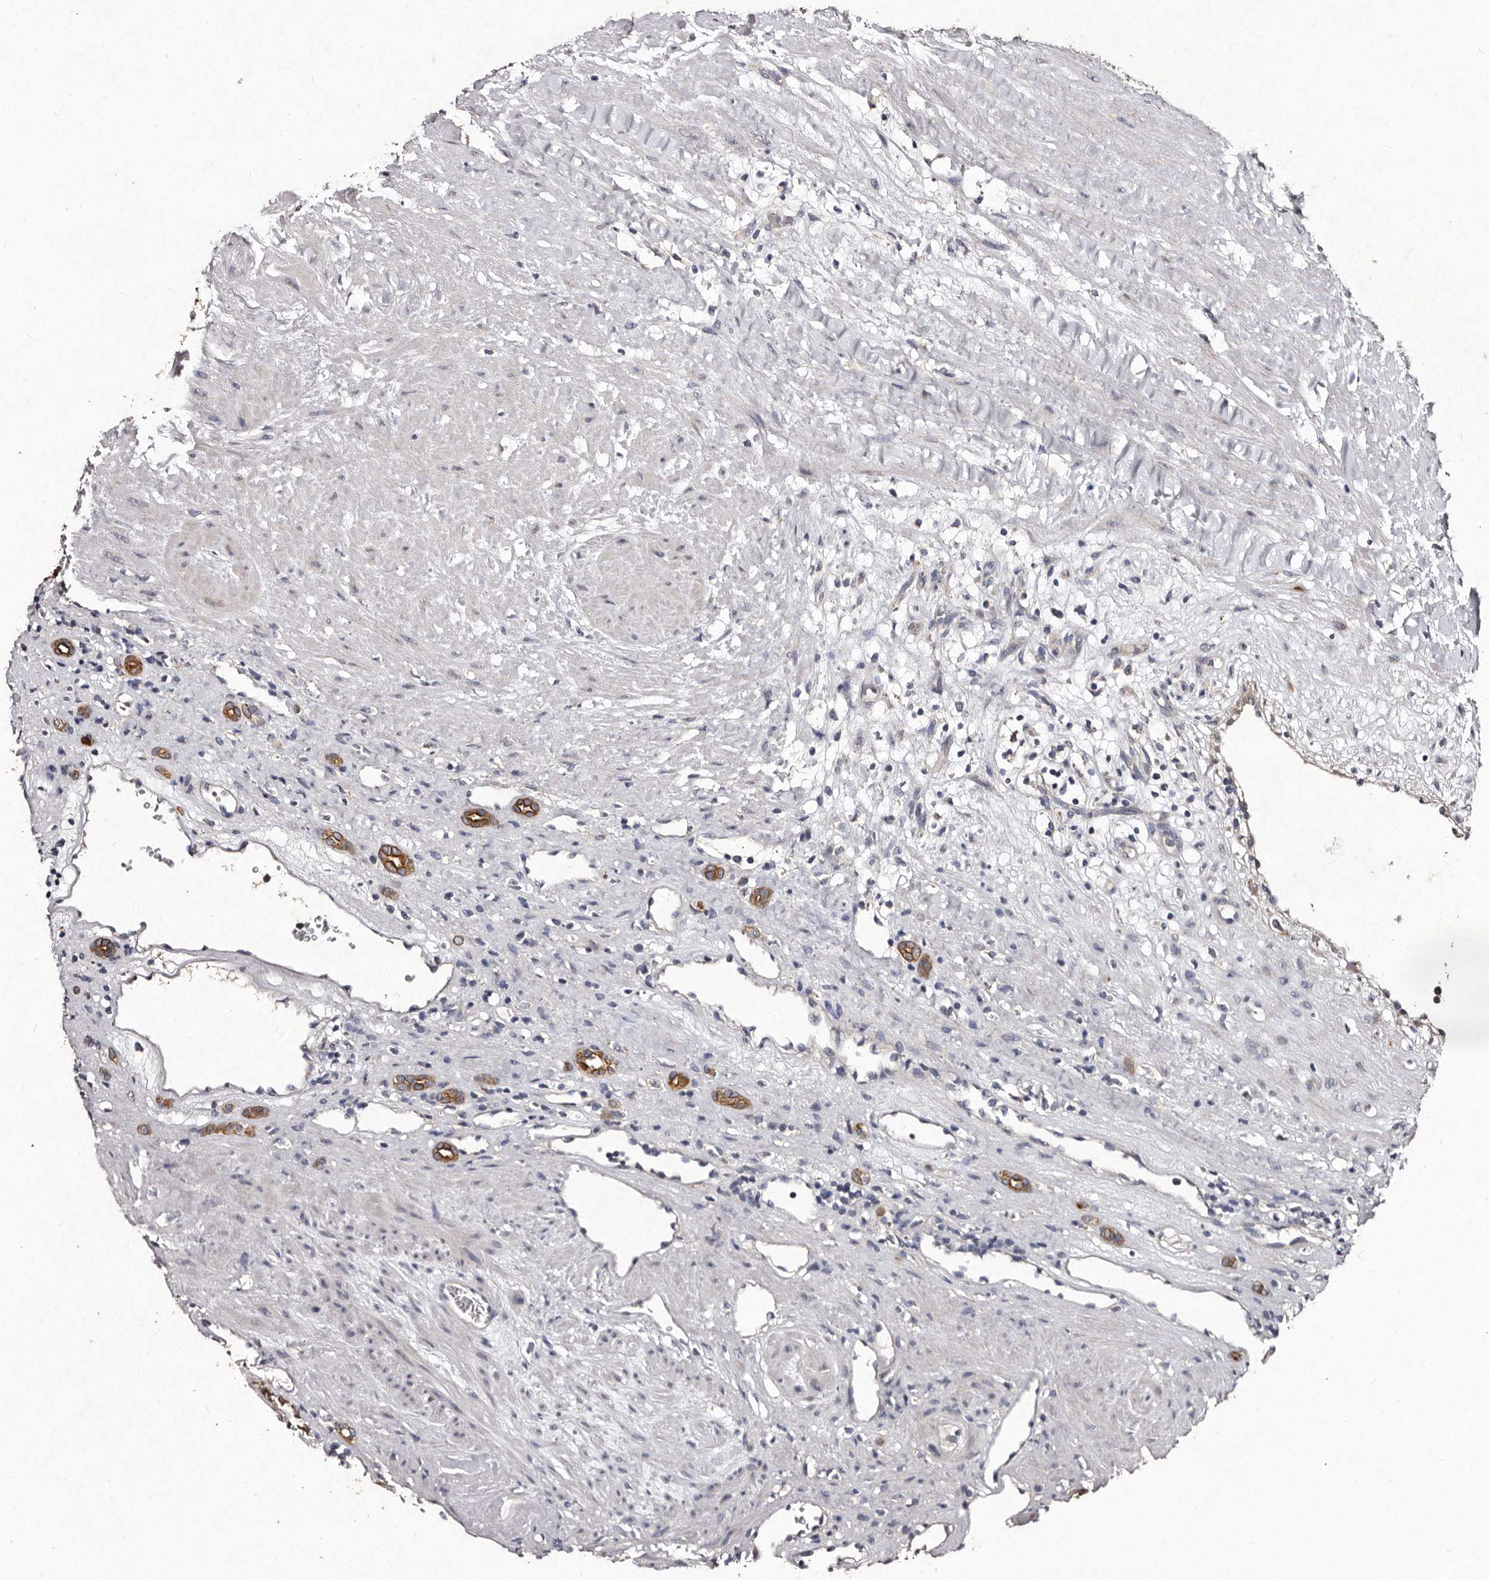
{"staining": {"intensity": "negative", "quantity": "none", "location": "none"}, "tissue": "renal cancer", "cell_type": "Tumor cells", "image_type": "cancer", "snomed": [{"axis": "morphology", "description": "Adenocarcinoma, NOS"}, {"axis": "topography", "description": "Kidney"}], "caption": "DAB (3,3'-diaminobenzidine) immunohistochemical staining of human renal cancer displays no significant expression in tumor cells.", "gene": "TFB1M", "patient": {"sex": "female", "age": 57}}